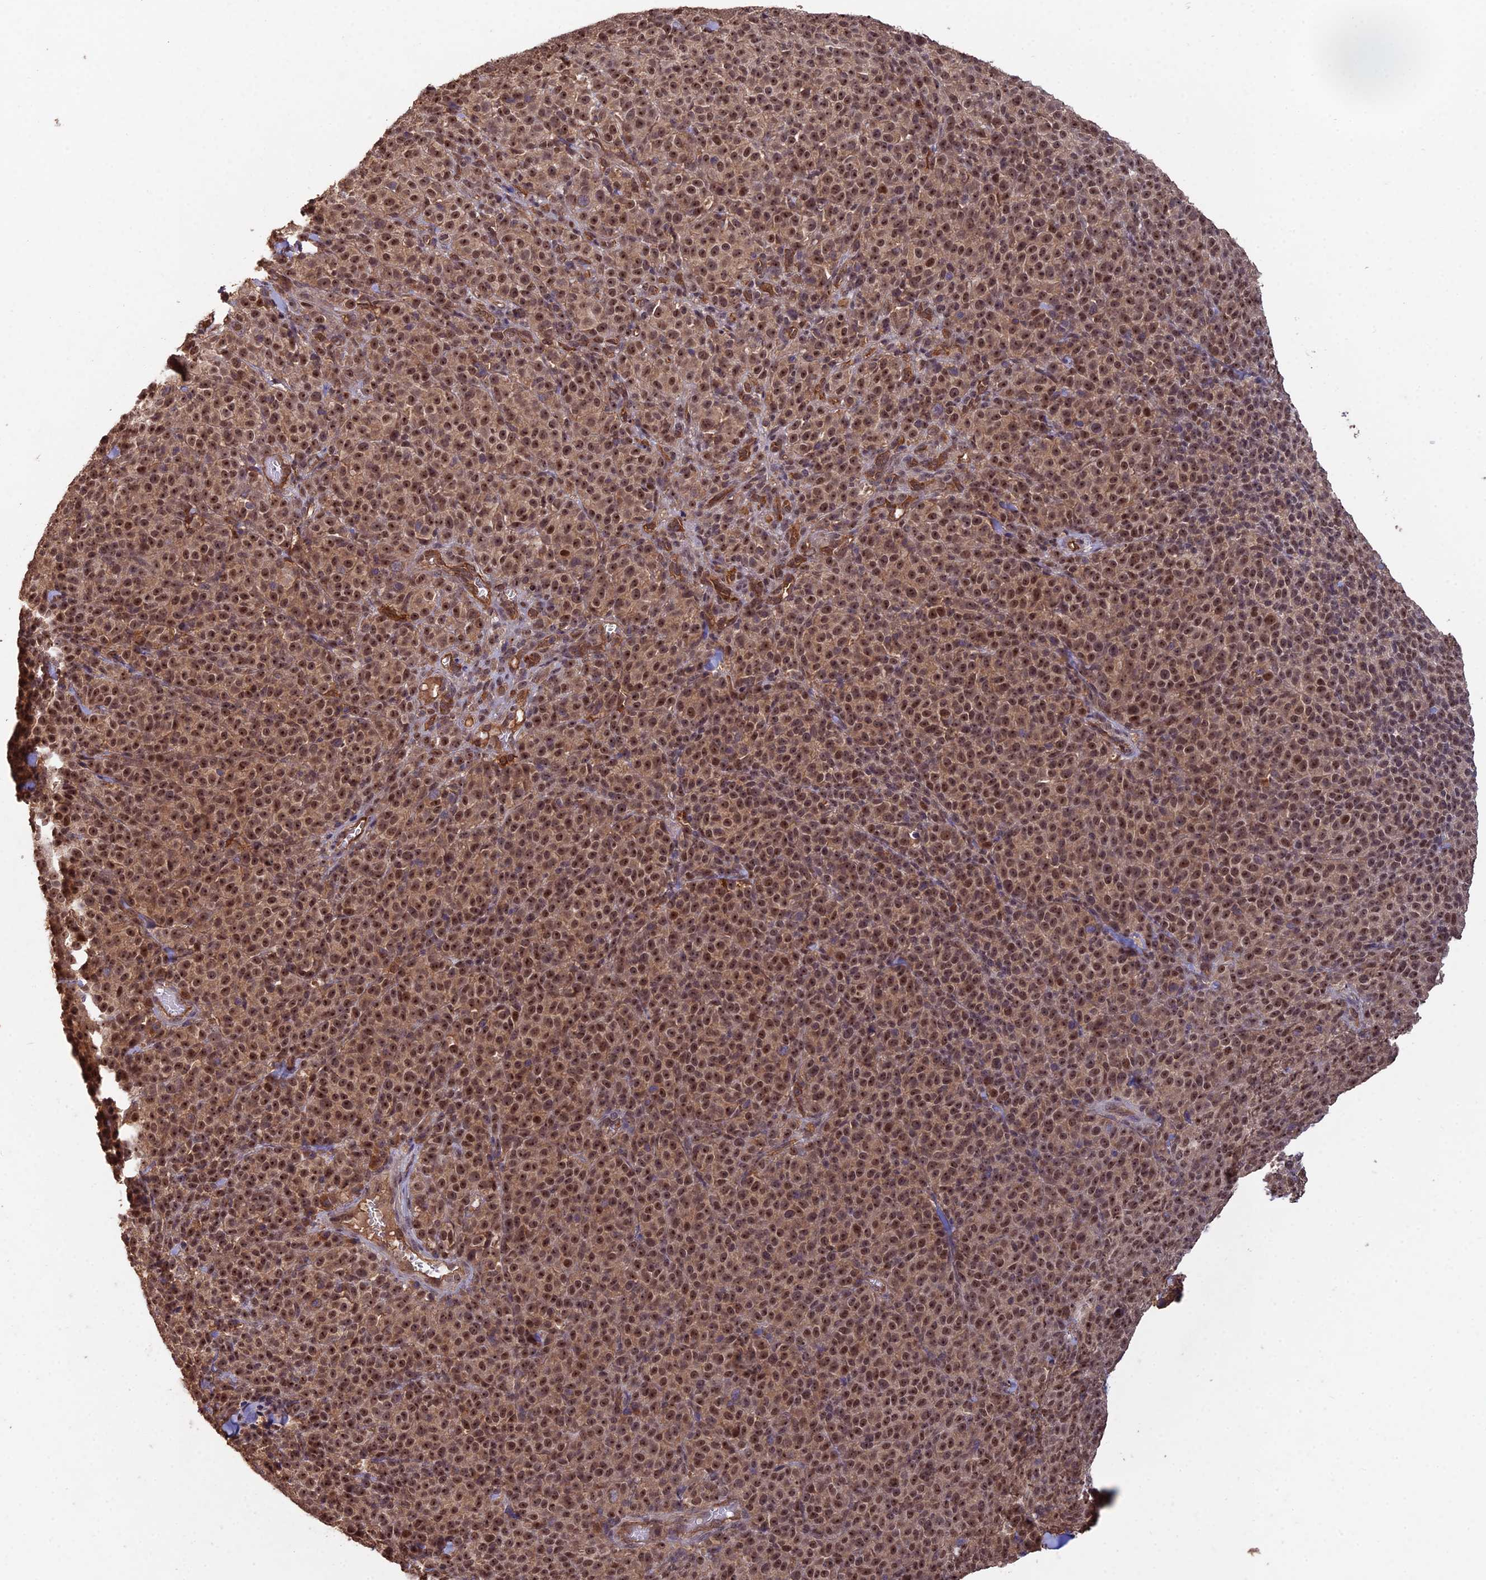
{"staining": {"intensity": "moderate", "quantity": ">75%", "location": "nuclear"}, "tissue": "melanoma", "cell_type": "Tumor cells", "image_type": "cancer", "snomed": [{"axis": "morphology", "description": "Normal tissue, NOS"}, {"axis": "morphology", "description": "Malignant melanoma, NOS"}, {"axis": "topography", "description": "Skin"}], "caption": "Protein analysis of melanoma tissue shows moderate nuclear staining in approximately >75% of tumor cells.", "gene": "RALGAPA2", "patient": {"sex": "female", "age": 34}}